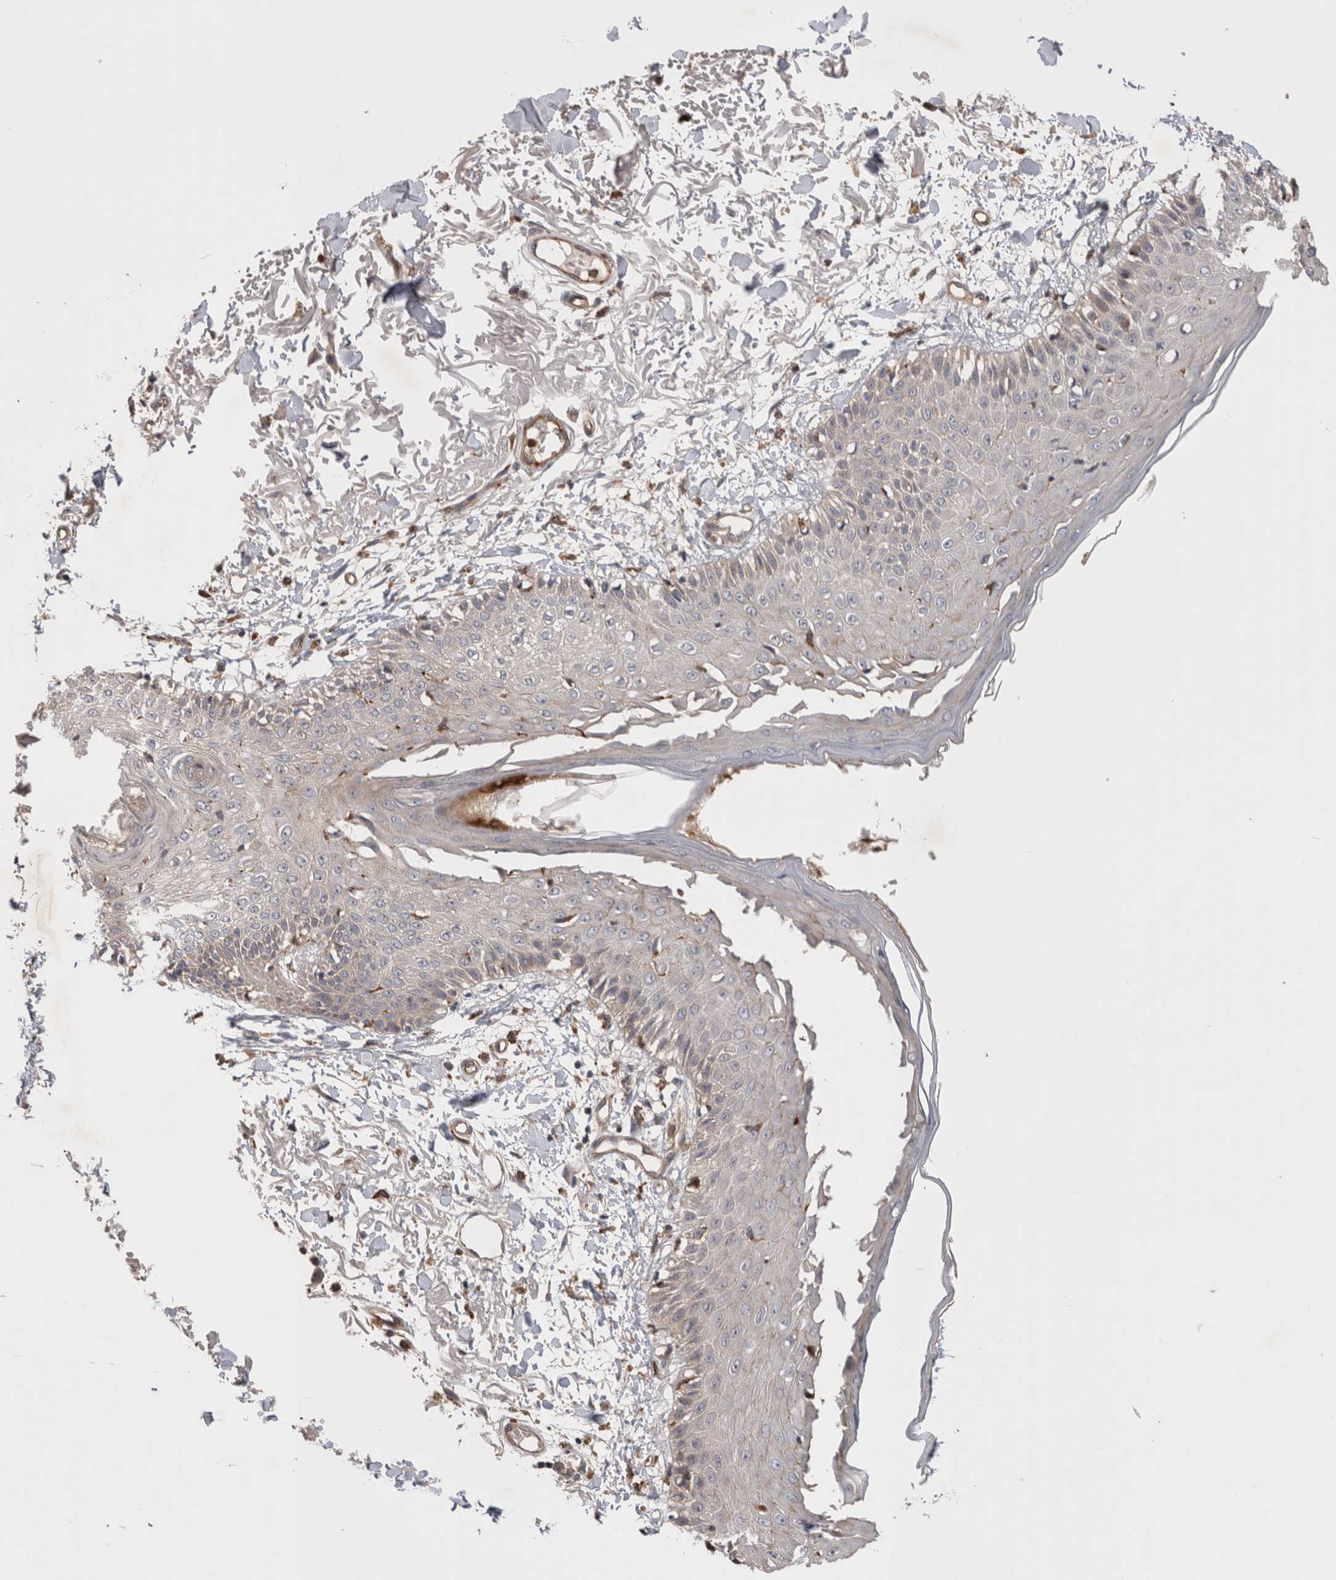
{"staining": {"intensity": "moderate", "quantity": "25%-75%", "location": "cytoplasmic/membranous"}, "tissue": "skin", "cell_type": "Fibroblasts", "image_type": "normal", "snomed": [{"axis": "morphology", "description": "Normal tissue, NOS"}, {"axis": "morphology", "description": "Squamous cell carcinoma, NOS"}, {"axis": "topography", "description": "Skin"}, {"axis": "topography", "description": "Peripheral nerve tissue"}], "caption": "Immunohistochemistry of unremarkable human skin demonstrates medium levels of moderate cytoplasmic/membranous expression in about 25%-75% of fibroblasts. The staining was performed using DAB (3,3'-diaminobenzidine) to visualize the protein expression in brown, while the nuclei were stained in blue with hematoxylin (Magnification: 20x).", "gene": "BNIP2", "patient": {"sex": "male", "age": 83}}